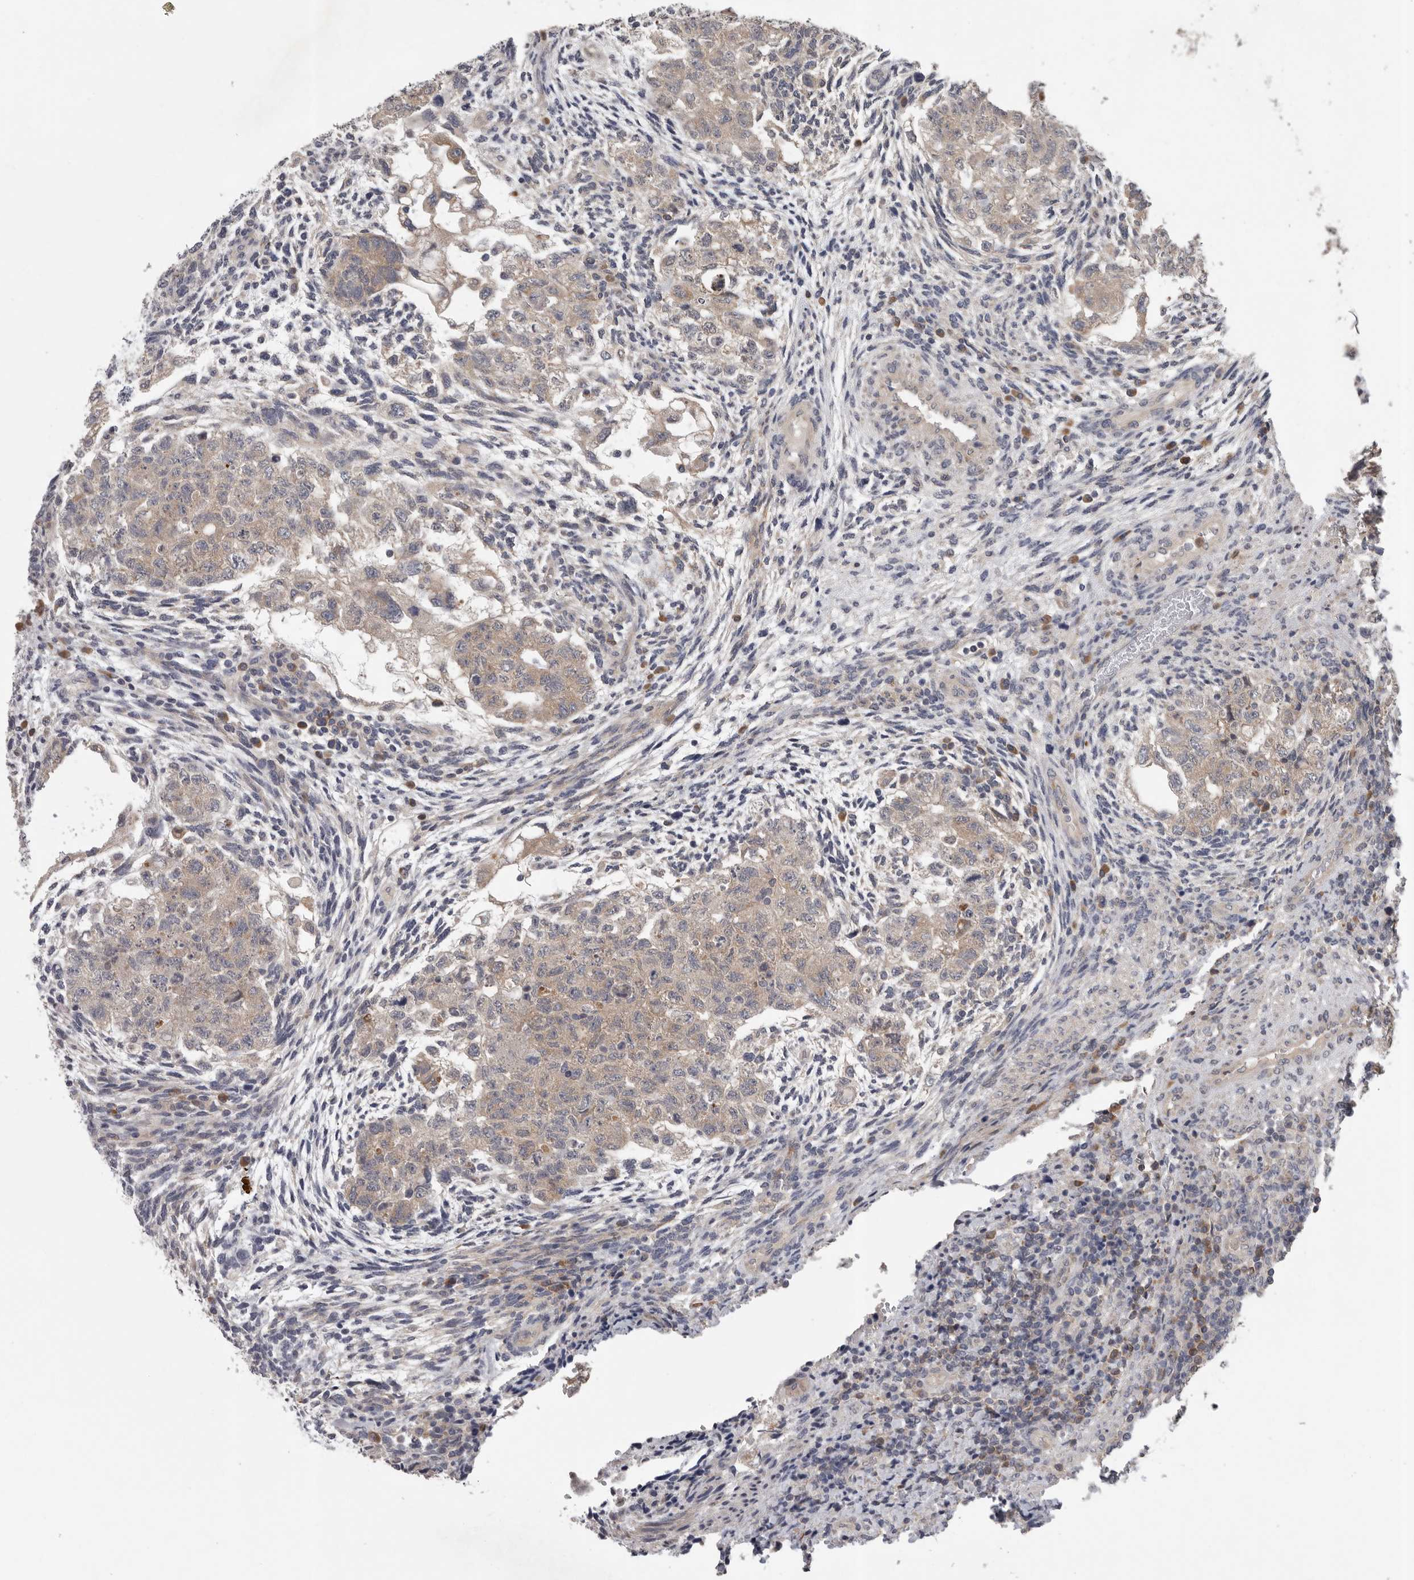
{"staining": {"intensity": "weak", "quantity": ">75%", "location": "cytoplasmic/membranous"}, "tissue": "testis cancer", "cell_type": "Tumor cells", "image_type": "cancer", "snomed": [{"axis": "morphology", "description": "Normal tissue, NOS"}, {"axis": "morphology", "description": "Carcinoma, Embryonal, NOS"}, {"axis": "topography", "description": "Testis"}], "caption": "Embryonal carcinoma (testis) tissue demonstrates weak cytoplasmic/membranous positivity in about >75% of tumor cells The staining was performed using DAB (3,3'-diaminobenzidine), with brown indicating positive protein expression. Nuclei are stained blue with hematoxylin.", "gene": "RALGPS2", "patient": {"sex": "male", "age": 36}}